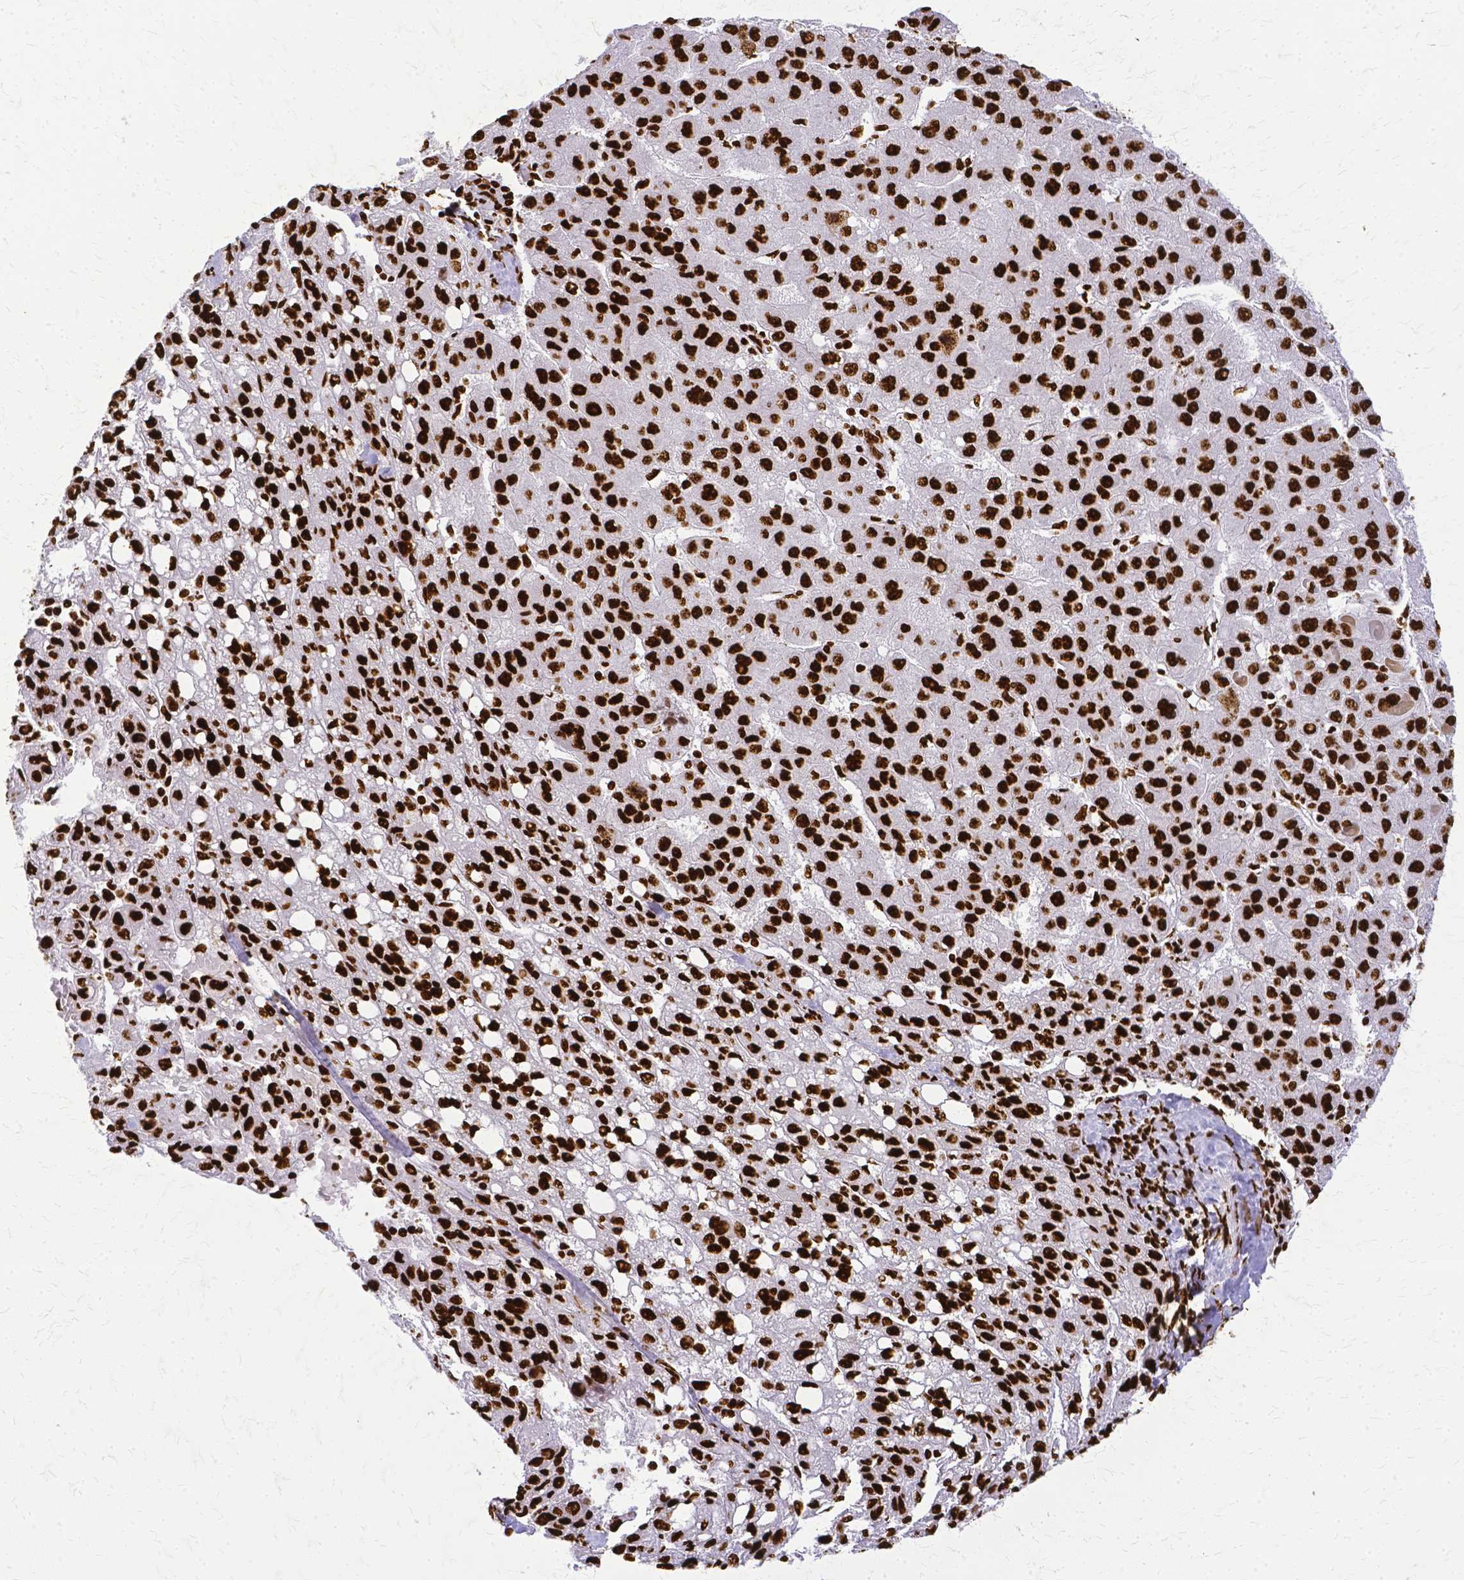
{"staining": {"intensity": "strong", "quantity": ">75%", "location": "nuclear"}, "tissue": "liver cancer", "cell_type": "Tumor cells", "image_type": "cancer", "snomed": [{"axis": "morphology", "description": "Carcinoma, Hepatocellular, NOS"}, {"axis": "topography", "description": "Liver"}], "caption": "High-magnification brightfield microscopy of hepatocellular carcinoma (liver) stained with DAB (brown) and counterstained with hematoxylin (blue). tumor cells exhibit strong nuclear expression is appreciated in approximately>75% of cells.", "gene": "SFPQ", "patient": {"sex": "female", "age": 82}}